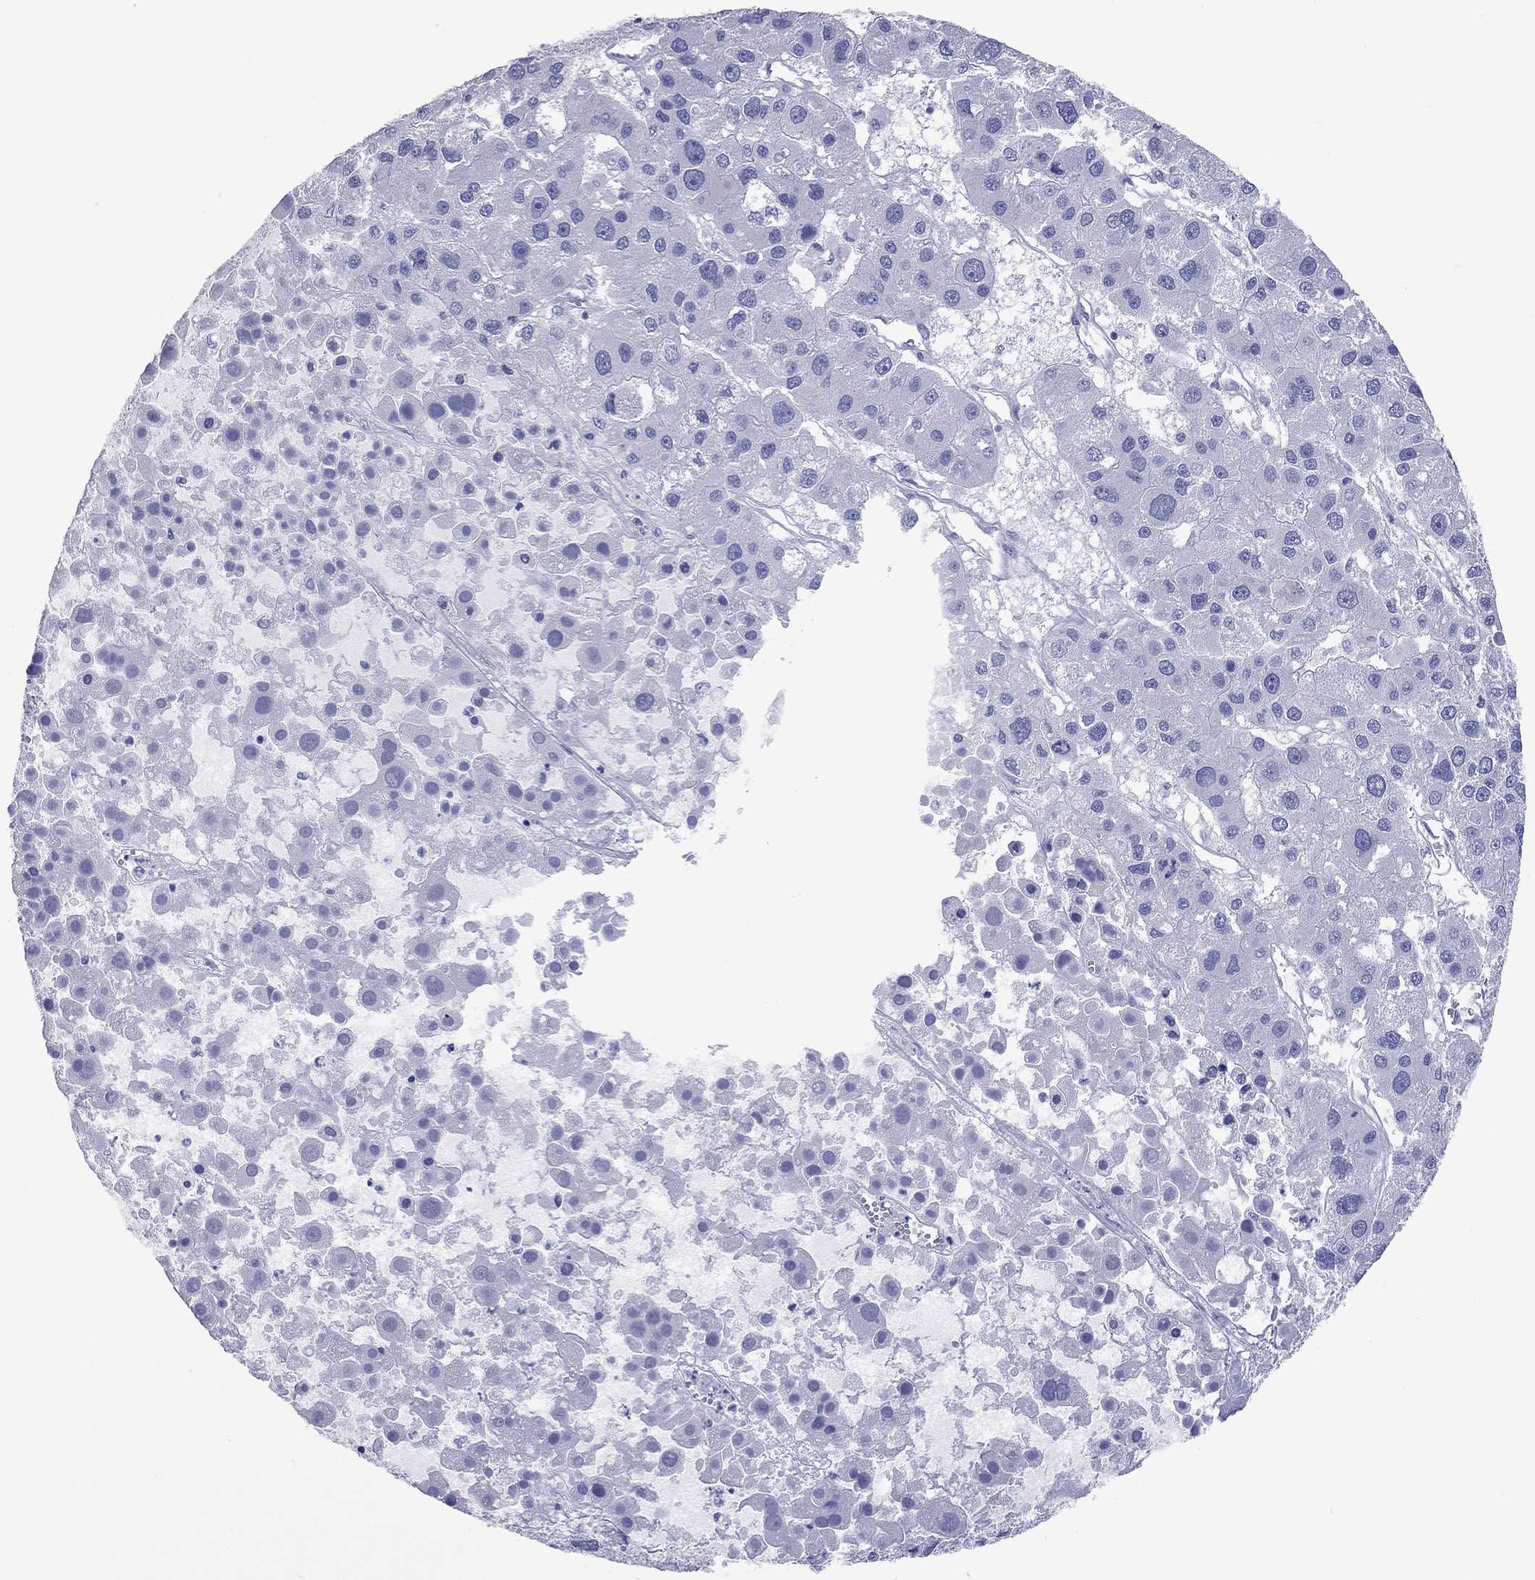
{"staining": {"intensity": "negative", "quantity": "none", "location": "none"}, "tissue": "liver cancer", "cell_type": "Tumor cells", "image_type": "cancer", "snomed": [{"axis": "morphology", "description": "Carcinoma, Hepatocellular, NOS"}, {"axis": "topography", "description": "Liver"}], "caption": "Immunohistochemistry of human liver cancer (hepatocellular carcinoma) shows no staining in tumor cells.", "gene": "VSIG10", "patient": {"sex": "male", "age": 73}}